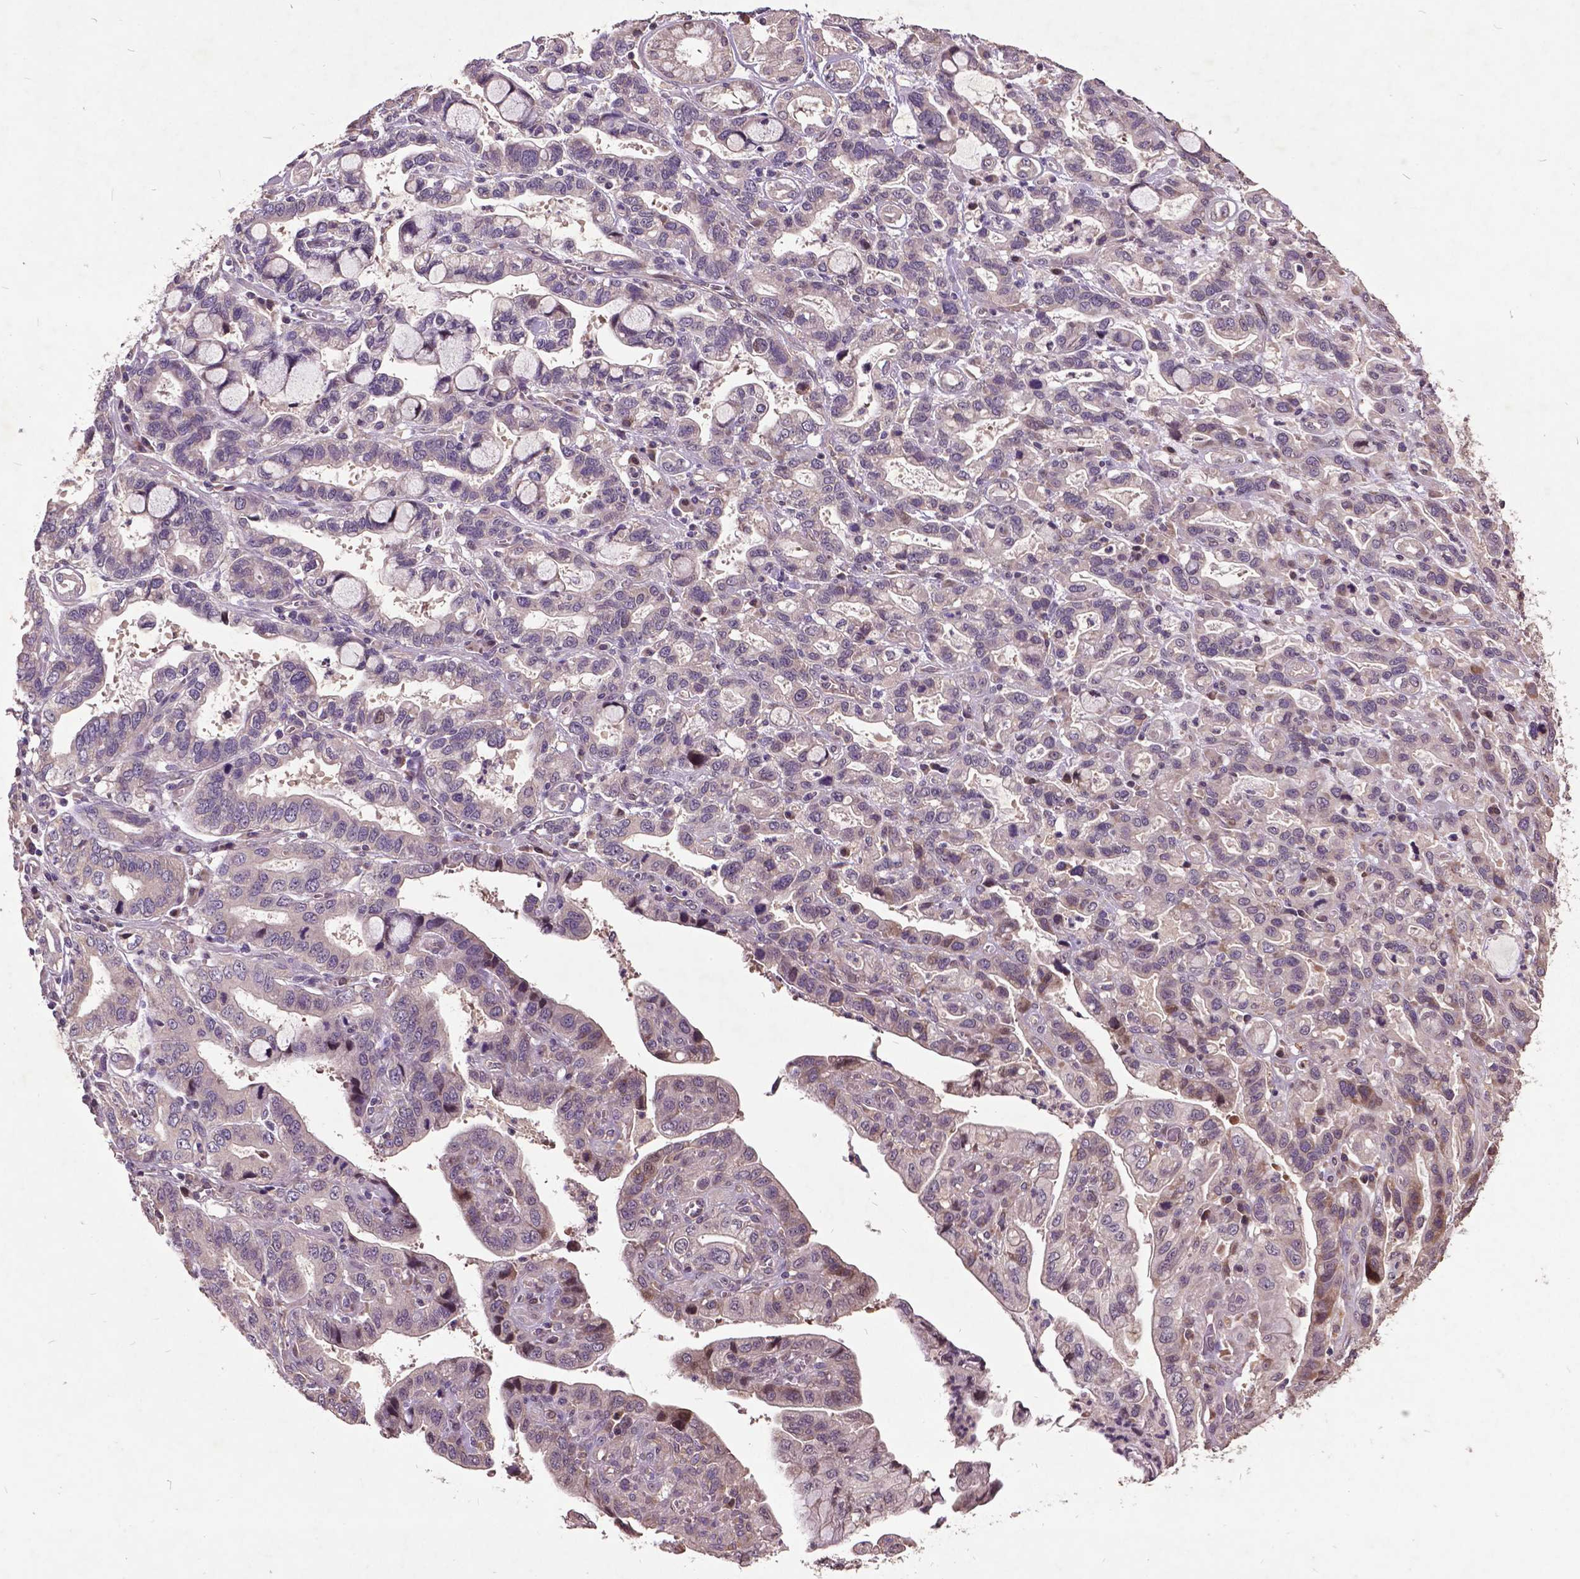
{"staining": {"intensity": "negative", "quantity": "none", "location": "none"}, "tissue": "stomach cancer", "cell_type": "Tumor cells", "image_type": "cancer", "snomed": [{"axis": "morphology", "description": "Adenocarcinoma, NOS"}, {"axis": "topography", "description": "Stomach, lower"}], "caption": "Immunohistochemistry micrograph of neoplastic tissue: adenocarcinoma (stomach) stained with DAB (3,3'-diaminobenzidine) displays no significant protein positivity in tumor cells.", "gene": "AP1S3", "patient": {"sex": "female", "age": 76}}